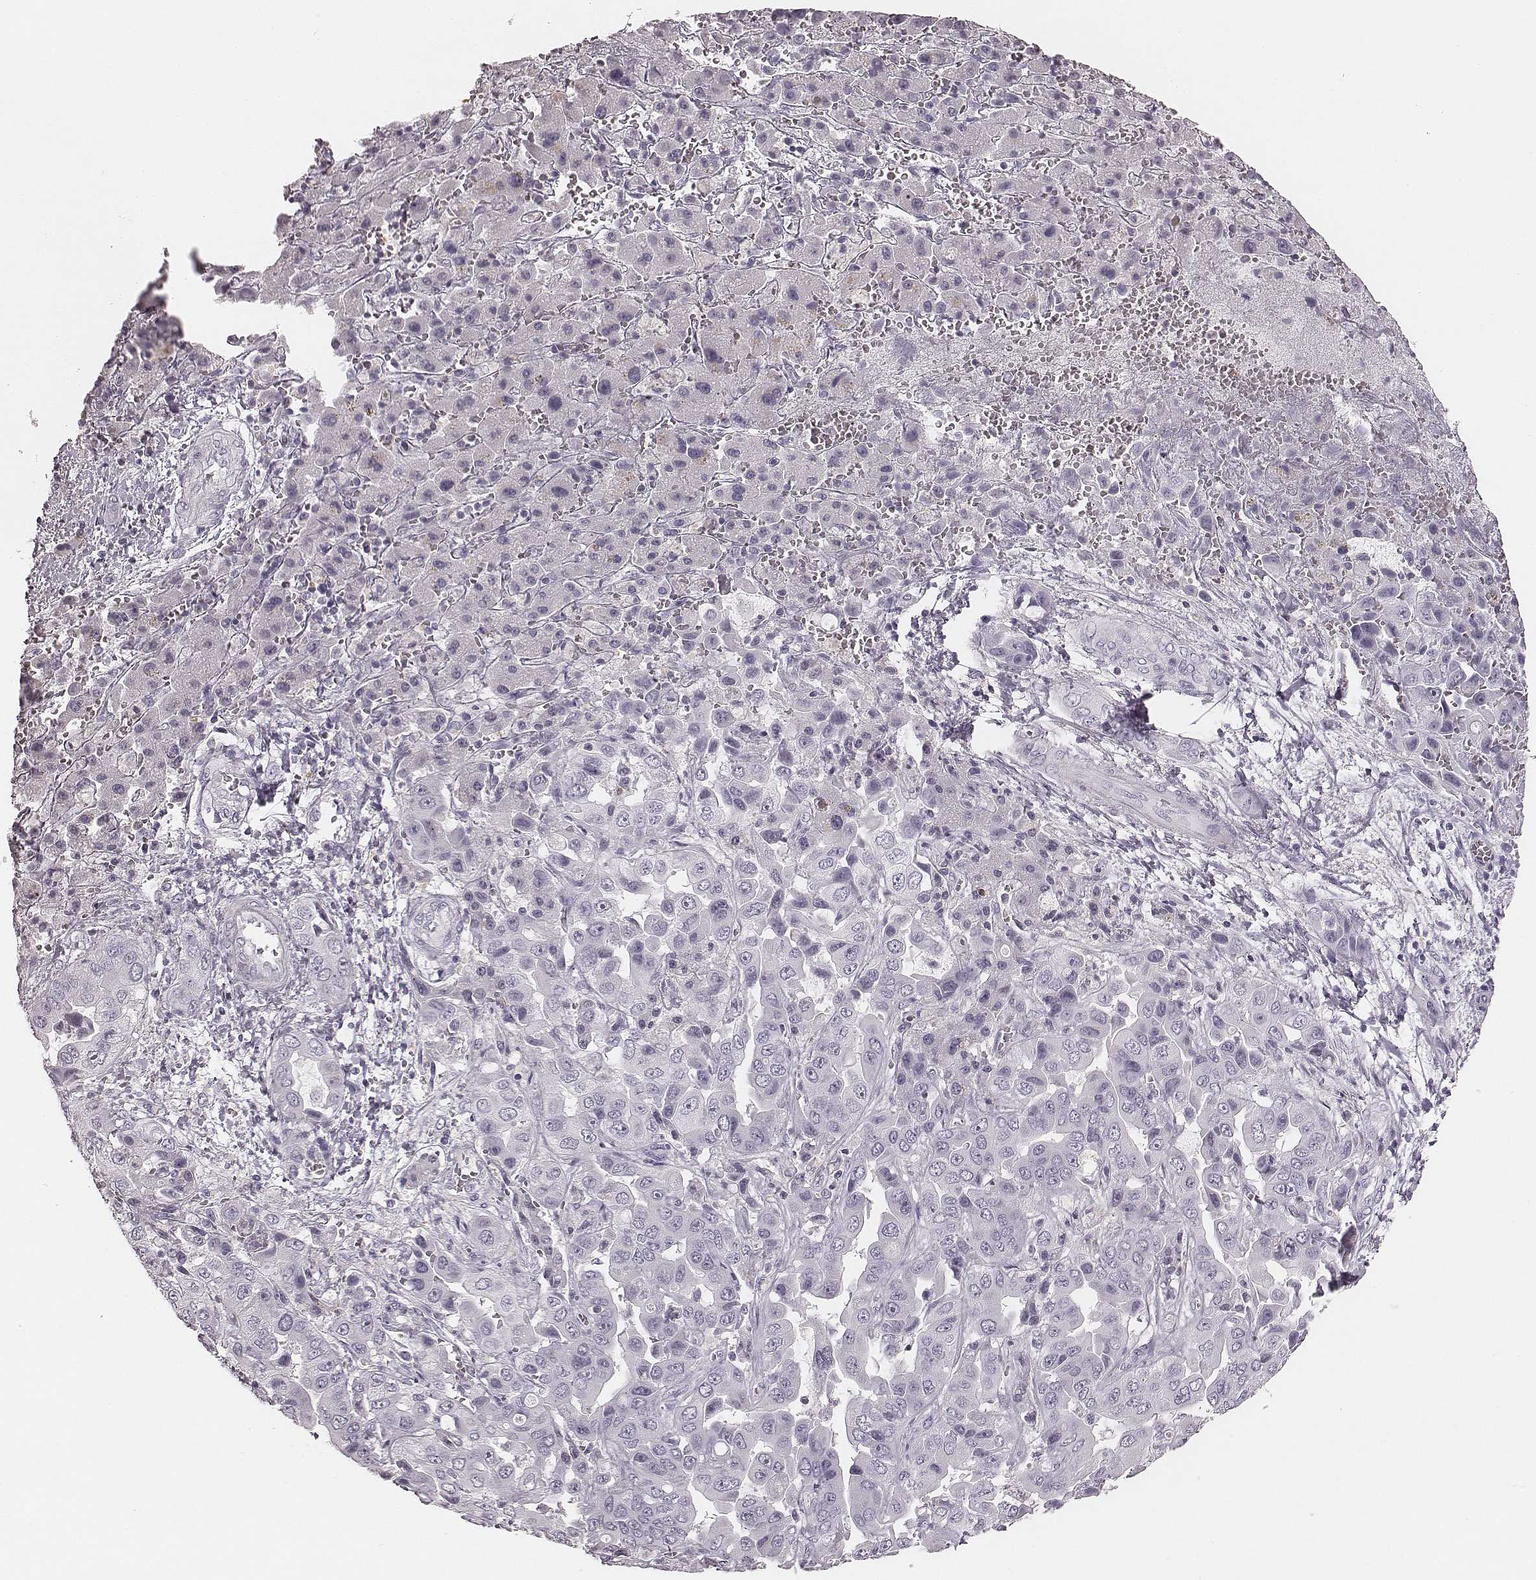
{"staining": {"intensity": "negative", "quantity": "none", "location": "none"}, "tissue": "liver cancer", "cell_type": "Tumor cells", "image_type": "cancer", "snomed": [{"axis": "morphology", "description": "Cholangiocarcinoma"}, {"axis": "topography", "description": "Liver"}], "caption": "This is an IHC photomicrograph of cholangiocarcinoma (liver). There is no staining in tumor cells.", "gene": "ZNF365", "patient": {"sex": "female", "age": 52}}